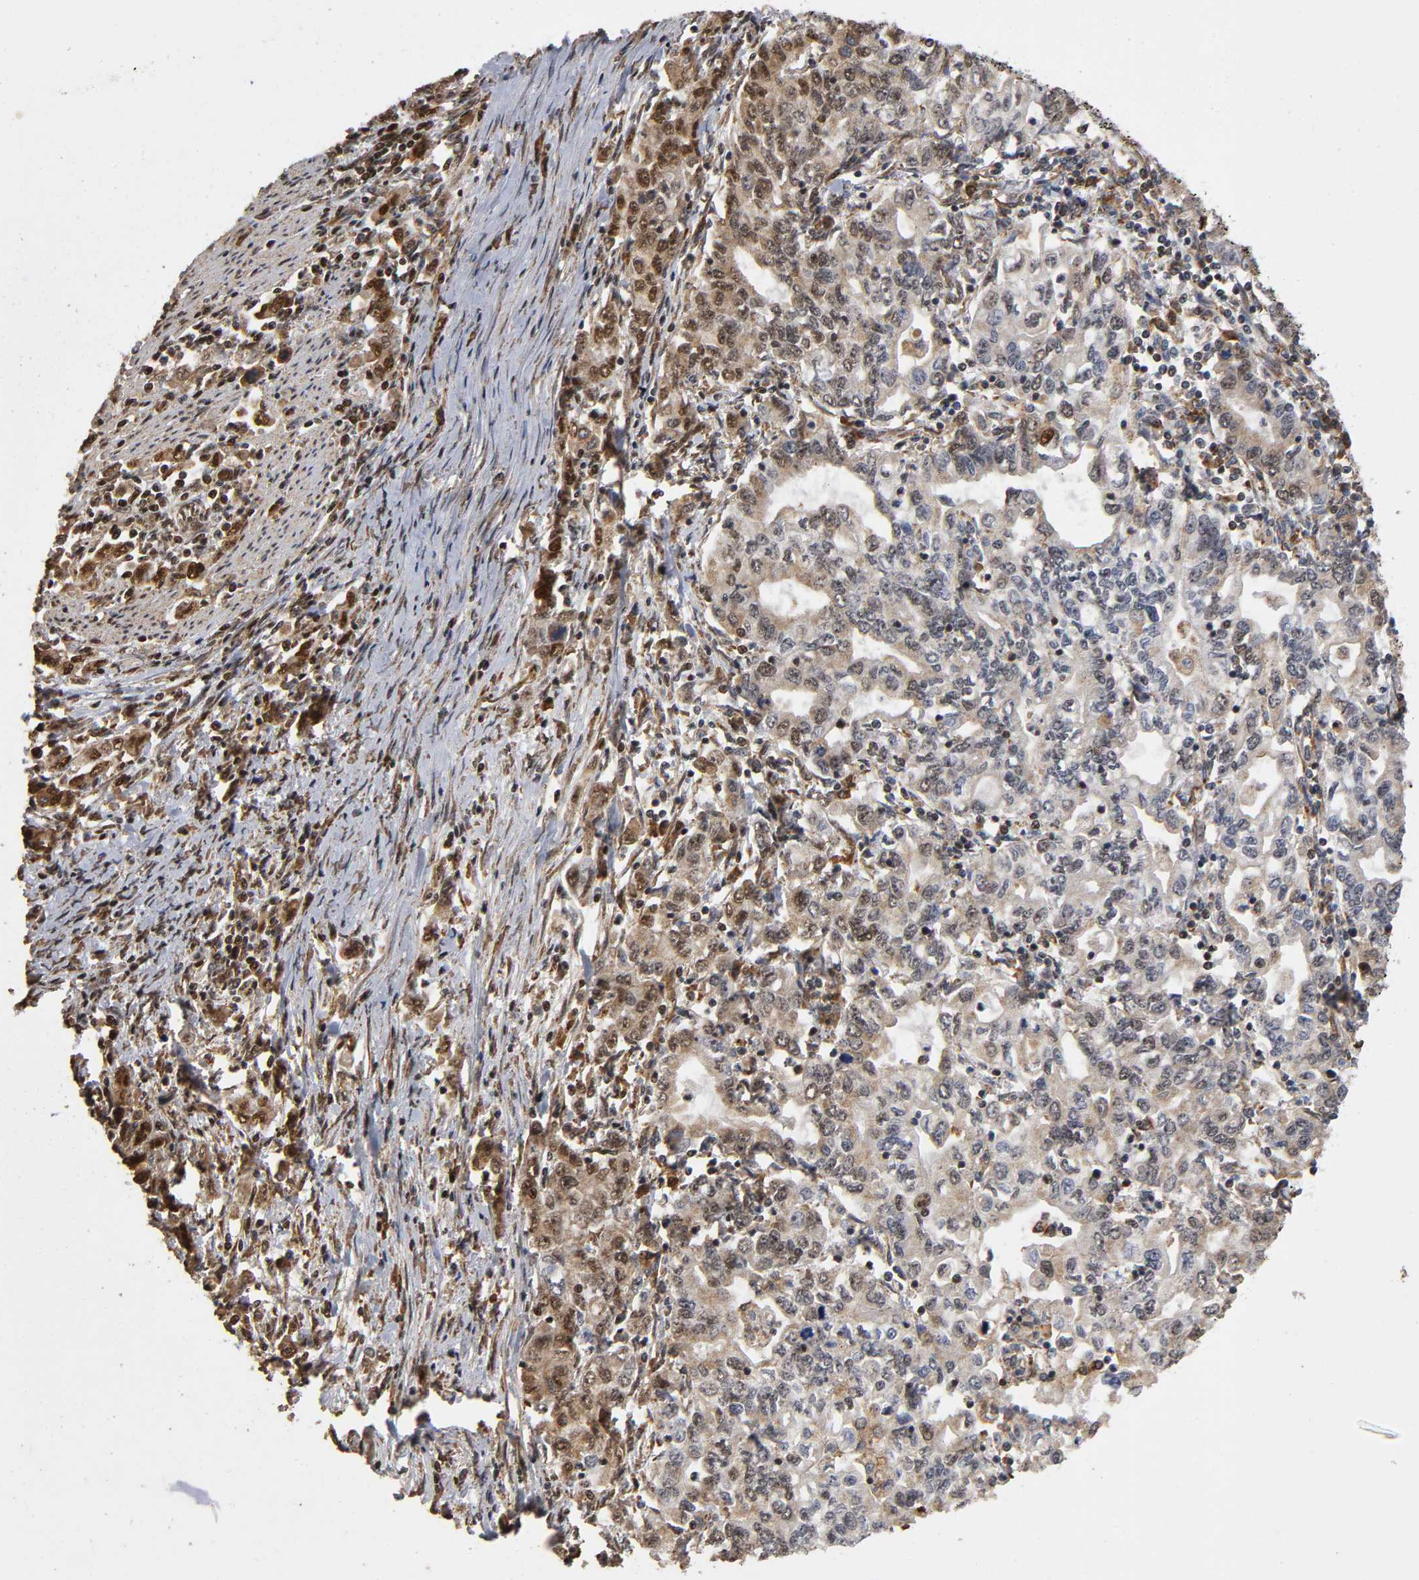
{"staining": {"intensity": "moderate", "quantity": "25%-75%", "location": "cytoplasmic/membranous,nuclear"}, "tissue": "stomach cancer", "cell_type": "Tumor cells", "image_type": "cancer", "snomed": [{"axis": "morphology", "description": "Adenocarcinoma, NOS"}, {"axis": "topography", "description": "Stomach, lower"}], "caption": "Tumor cells exhibit medium levels of moderate cytoplasmic/membranous and nuclear staining in approximately 25%-75% of cells in stomach adenocarcinoma.", "gene": "RNF122", "patient": {"sex": "female", "age": 72}}